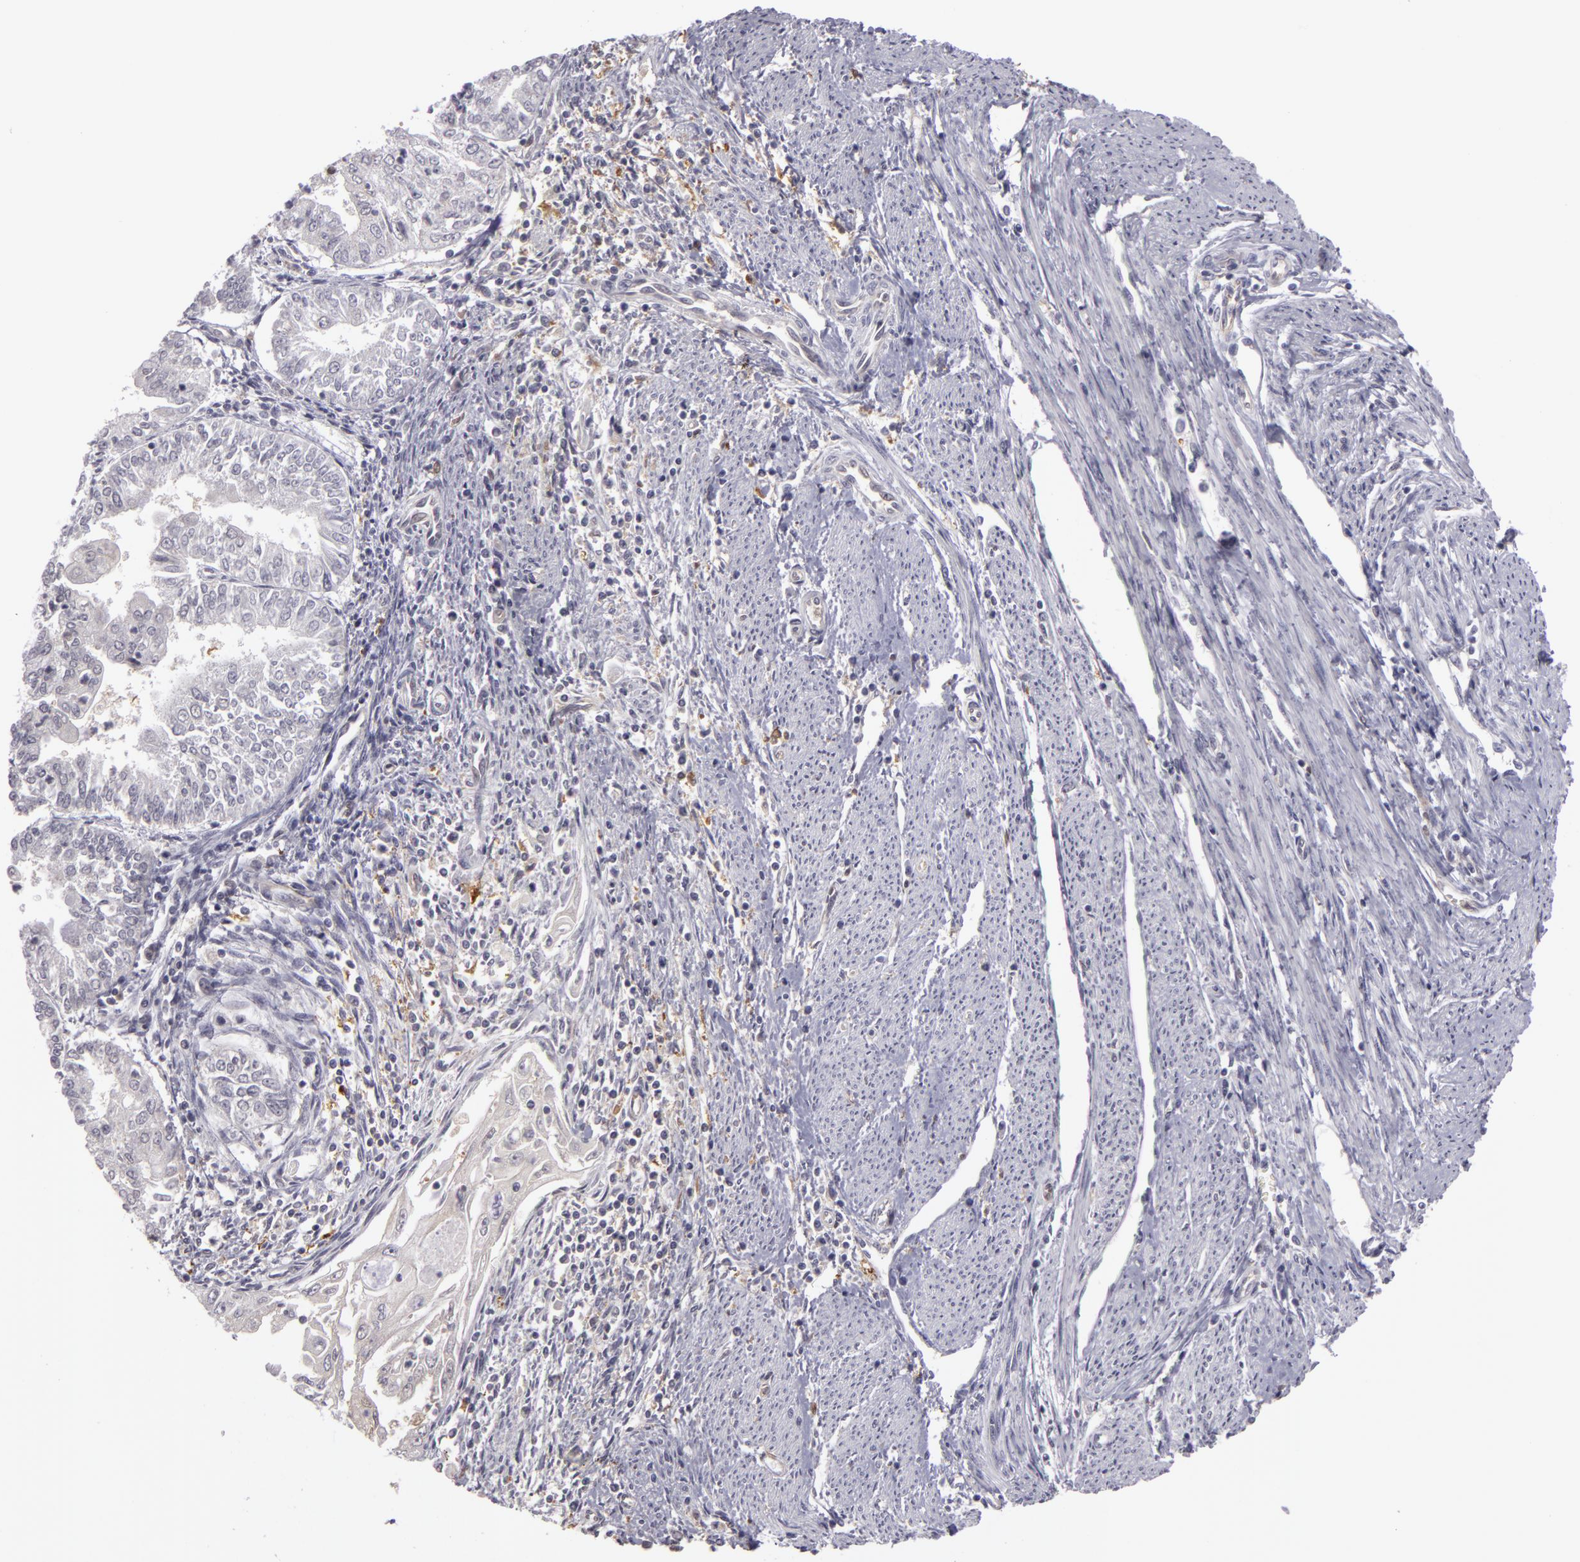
{"staining": {"intensity": "negative", "quantity": "none", "location": "none"}, "tissue": "endometrial cancer", "cell_type": "Tumor cells", "image_type": "cancer", "snomed": [{"axis": "morphology", "description": "Adenocarcinoma, NOS"}, {"axis": "topography", "description": "Endometrium"}], "caption": "Immunohistochemical staining of human endometrial cancer (adenocarcinoma) reveals no significant staining in tumor cells.", "gene": "ZNF229", "patient": {"sex": "female", "age": 75}}